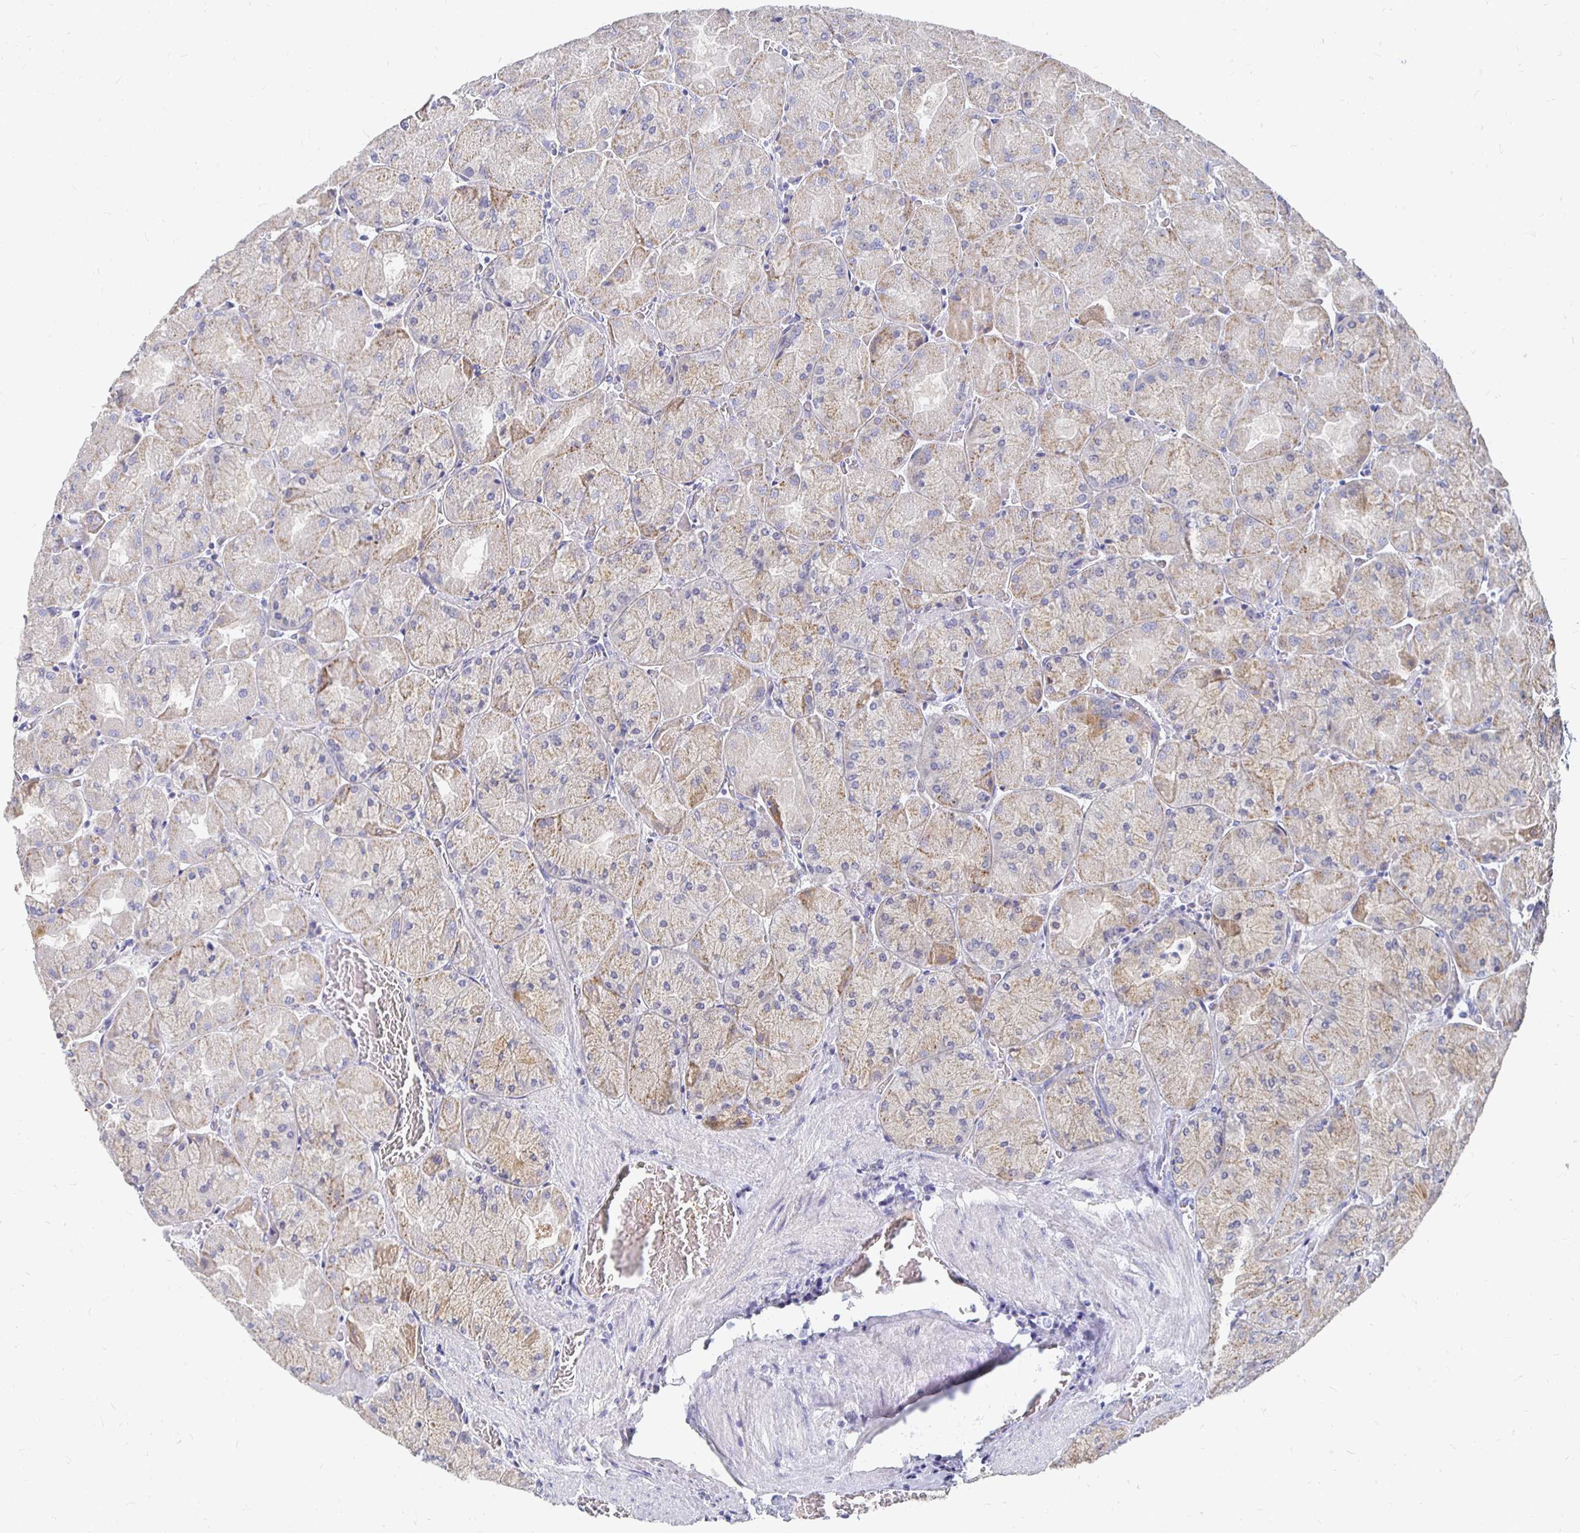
{"staining": {"intensity": "moderate", "quantity": "<25%", "location": "cytoplasmic/membranous"}, "tissue": "stomach", "cell_type": "Glandular cells", "image_type": "normal", "snomed": [{"axis": "morphology", "description": "Normal tissue, NOS"}, {"axis": "topography", "description": "Stomach"}], "caption": "Protein staining exhibits moderate cytoplasmic/membranous positivity in approximately <25% of glandular cells in unremarkable stomach.", "gene": "FKRP", "patient": {"sex": "female", "age": 61}}